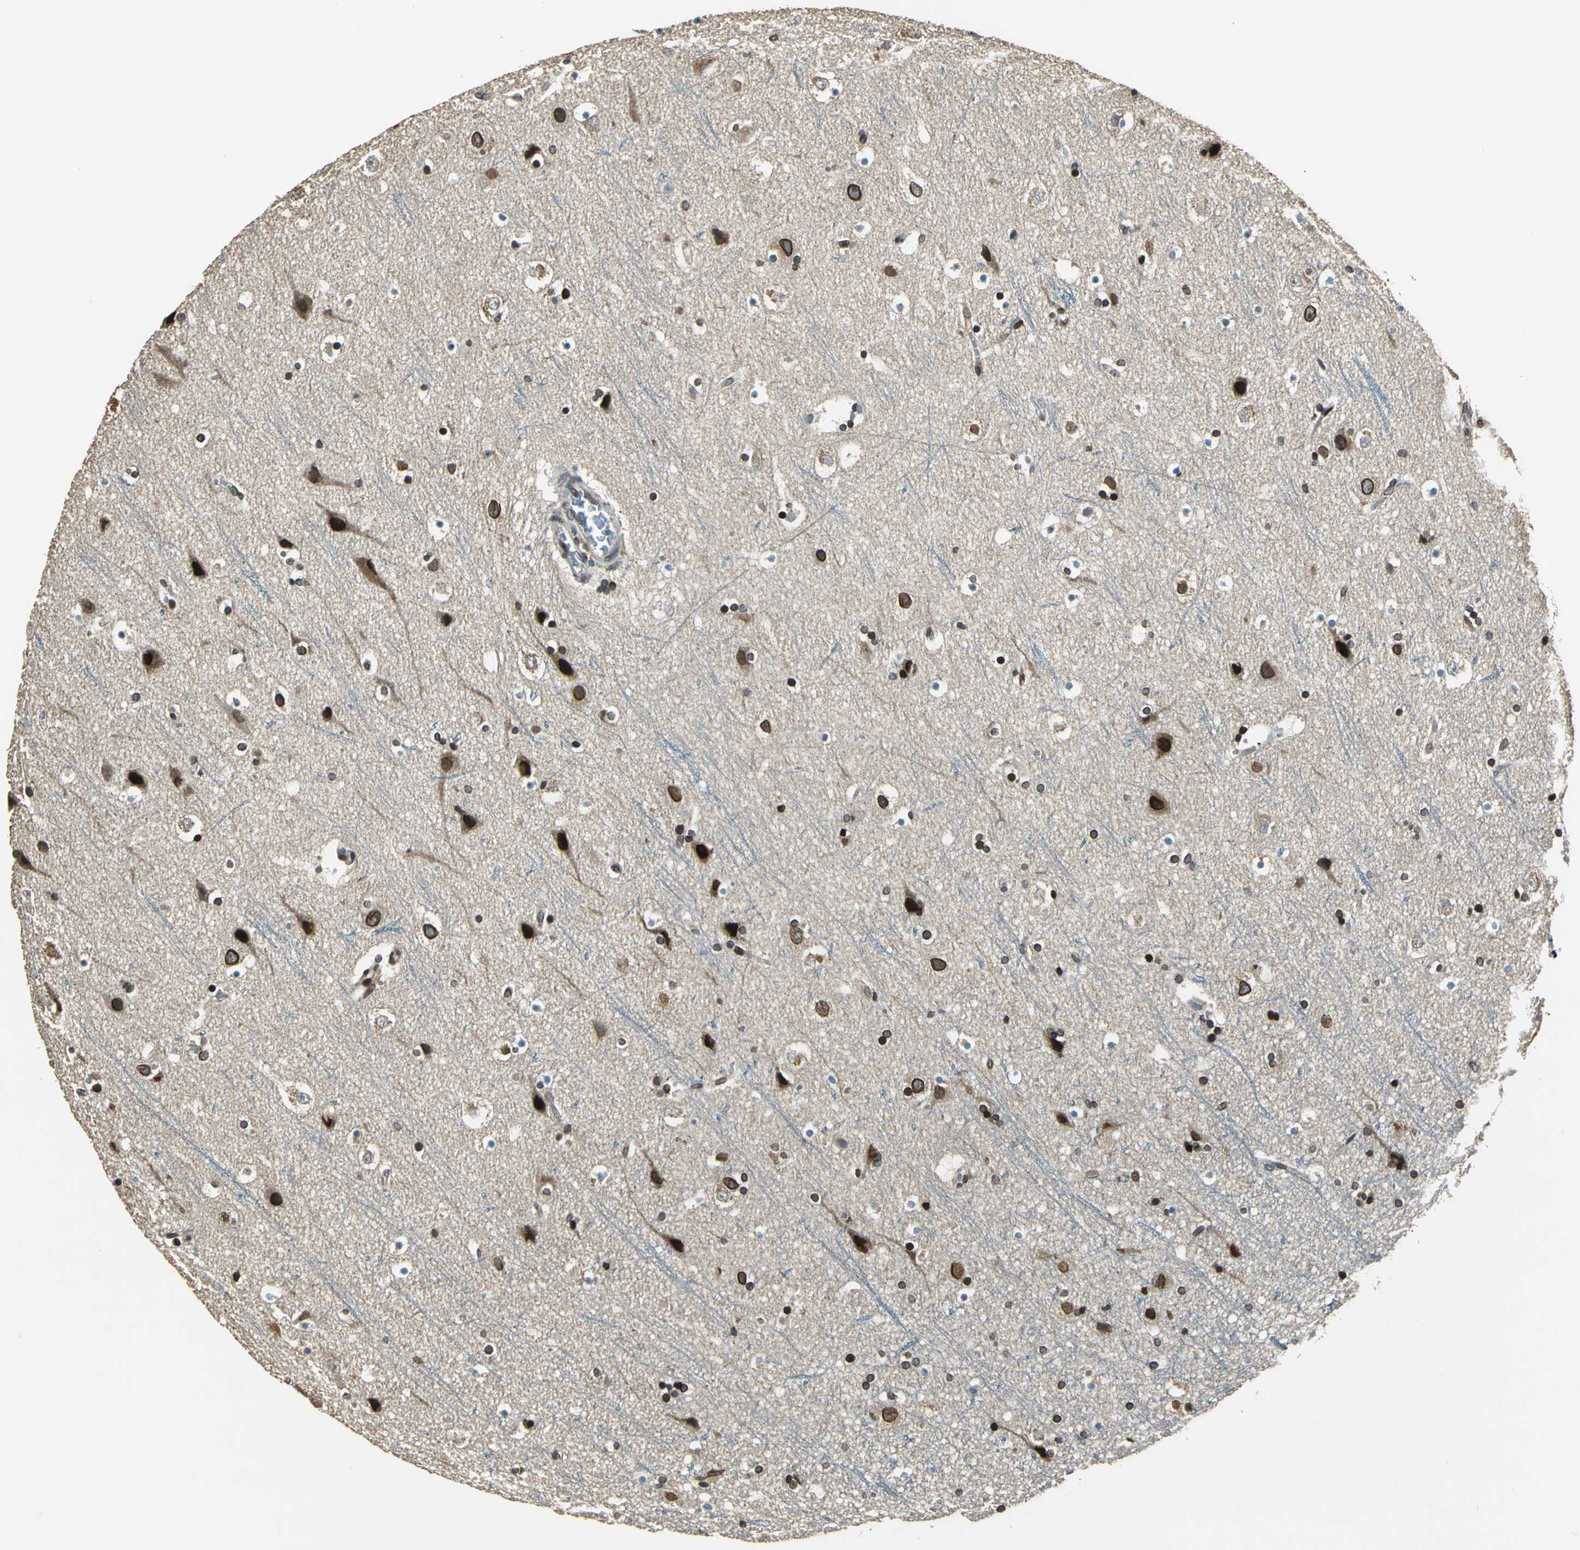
{"staining": {"intensity": "weak", "quantity": ">75%", "location": "cytoplasmic/membranous,nuclear"}, "tissue": "cerebral cortex", "cell_type": "Endothelial cells", "image_type": "normal", "snomed": [{"axis": "morphology", "description": "Normal tissue, NOS"}, {"axis": "topography", "description": "Cerebral cortex"}], "caption": "Human cerebral cortex stained for a protein (brown) shows weak cytoplasmic/membranous,nuclear positive positivity in about >75% of endothelial cells.", "gene": "BRIP1", "patient": {"sex": "male", "age": 45}}